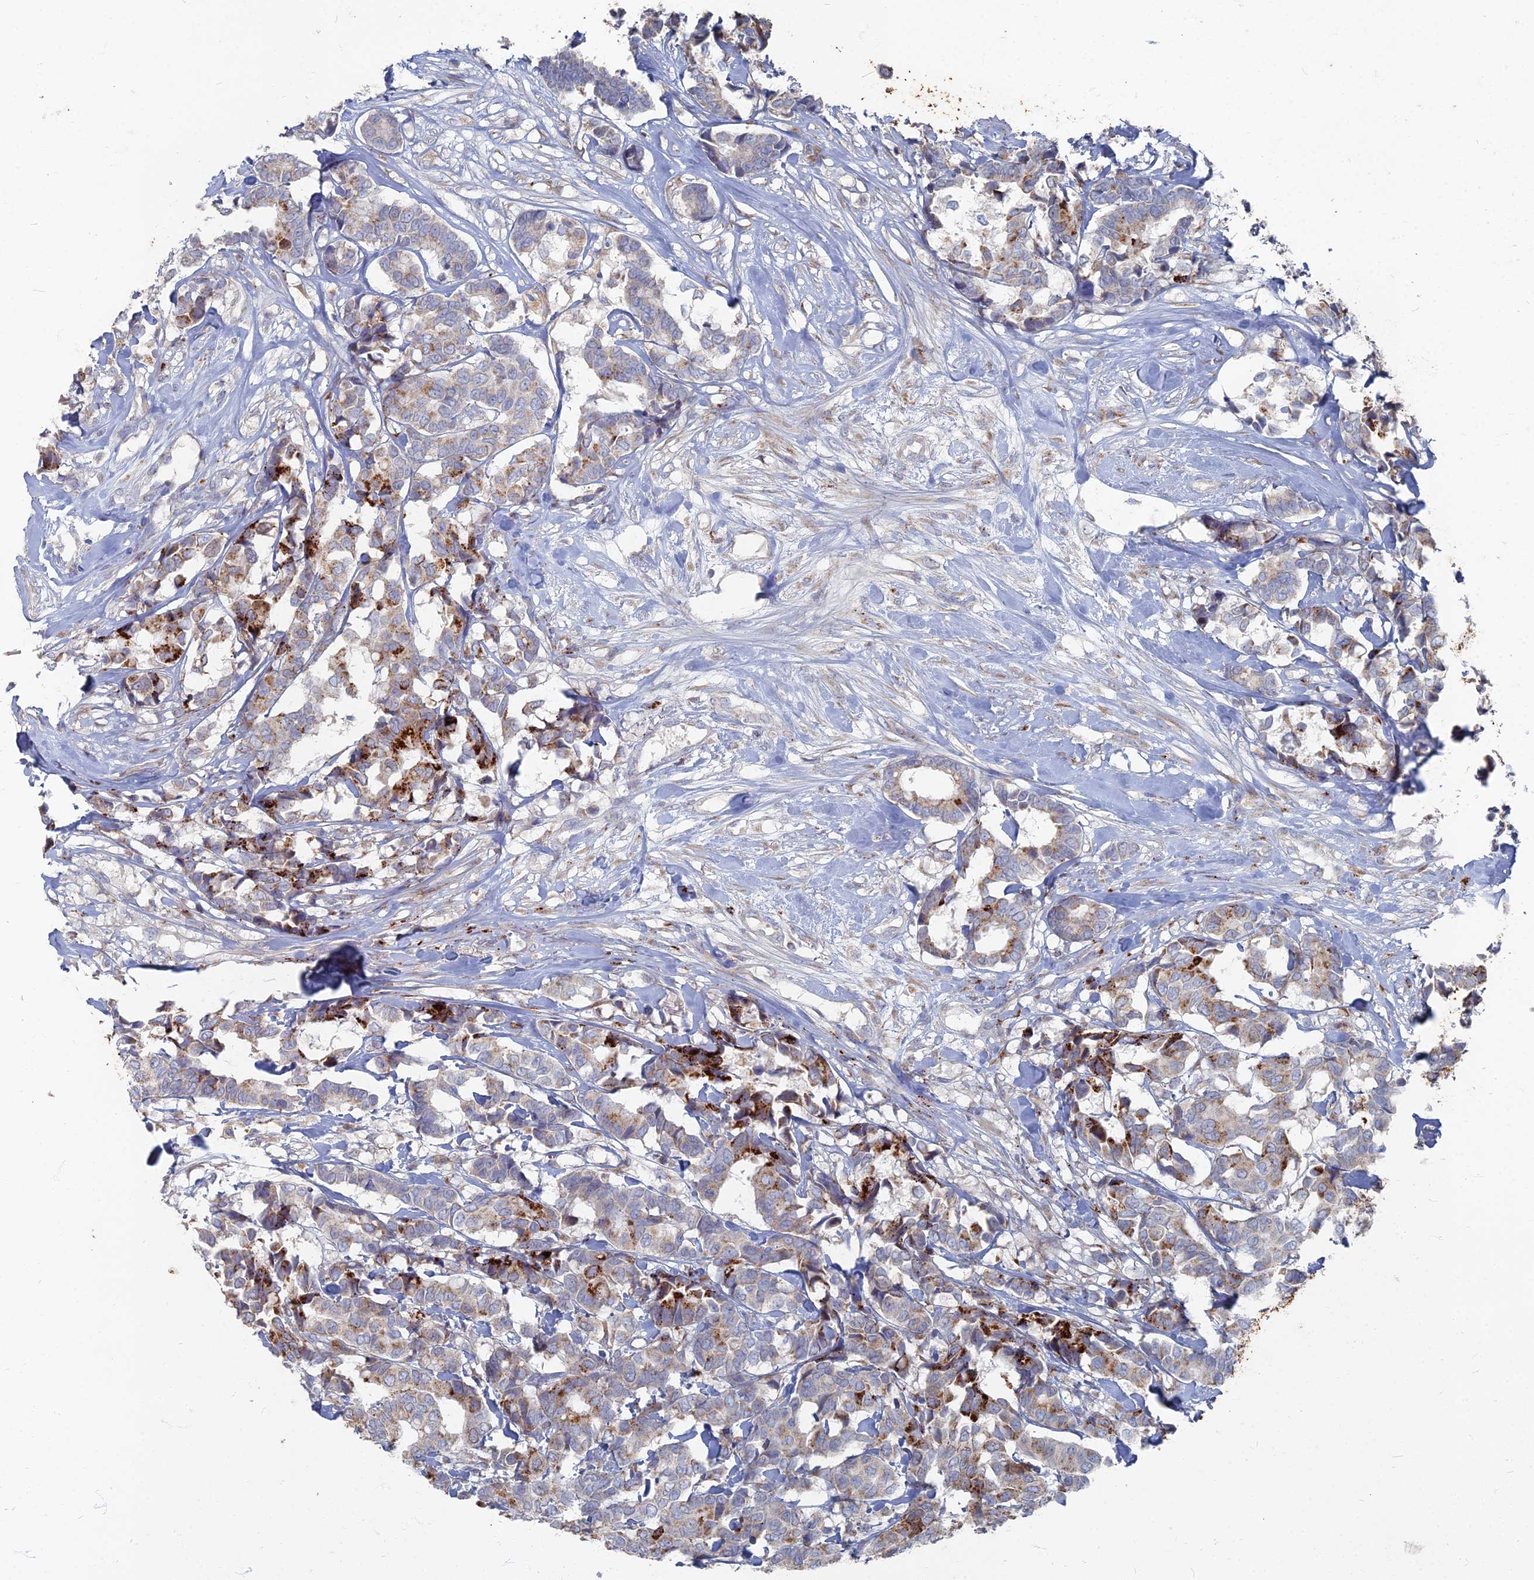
{"staining": {"intensity": "strong", "quantity": "<25%", "location": "cytoplasmic/membranous"}, "tissue": "breast cancer", "cell_type": "Tumor cells", "image_type": "cancer", "snomed": [{"axis": "morphology", "description": "Normal tissue, NOS"}, {"axis": "morphology", "description": "Duct carcinoma"}, {"axis": "topography", "description": "Breast"}], "caption": "Immunohistochemistry photomicrograph of human invasive ductal carcinoma (breast) stained for a protein (brown), which shows medium levels of strong cytoplasmic/membranous positivity in about <25% of tumor cells.", "gene": "TMEM128", "patient": {"sex": "female", "age": 87}}